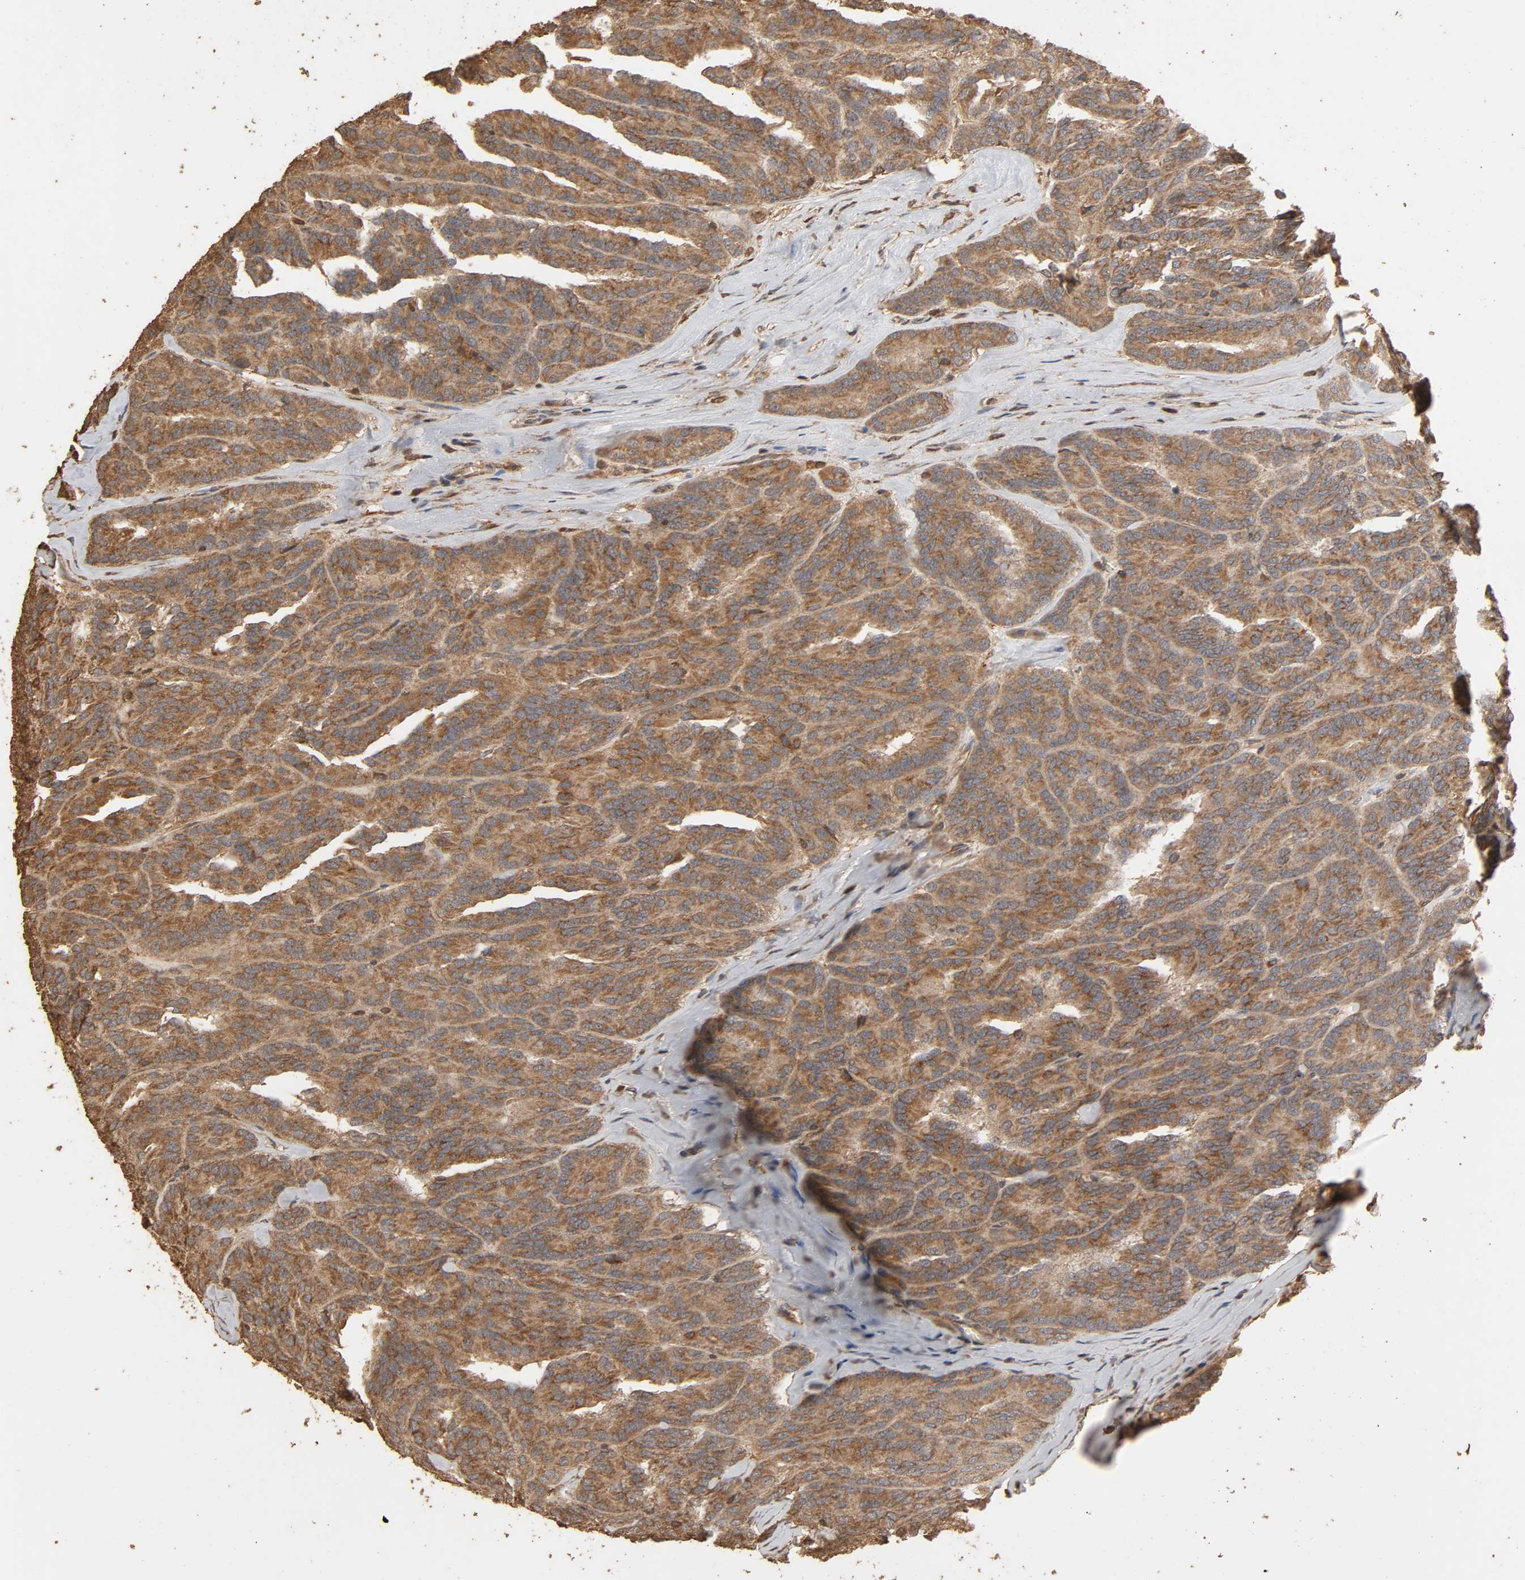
{"staining": {"intensity": "moderate", "quantity": "25%-75%", "location": "cytoplasmic/membranous"}, "tissue": "renal cancer", "cell_type": "Tumor cells", "image_type": "cancer", "snomed": [{"axis": "morphology", "description": "Adenocarcinoma, NOS"}, {"axis": "topography", "description": "Kidney"}], "caption": "This is a histology image of immunohistochemistry staining of renal cancer, which shows moderate expression in the cytoplasmic/membranous of tumor cells.", "gene": "RPS6KA6", "patient": {"sex": "male", "age": 46}}